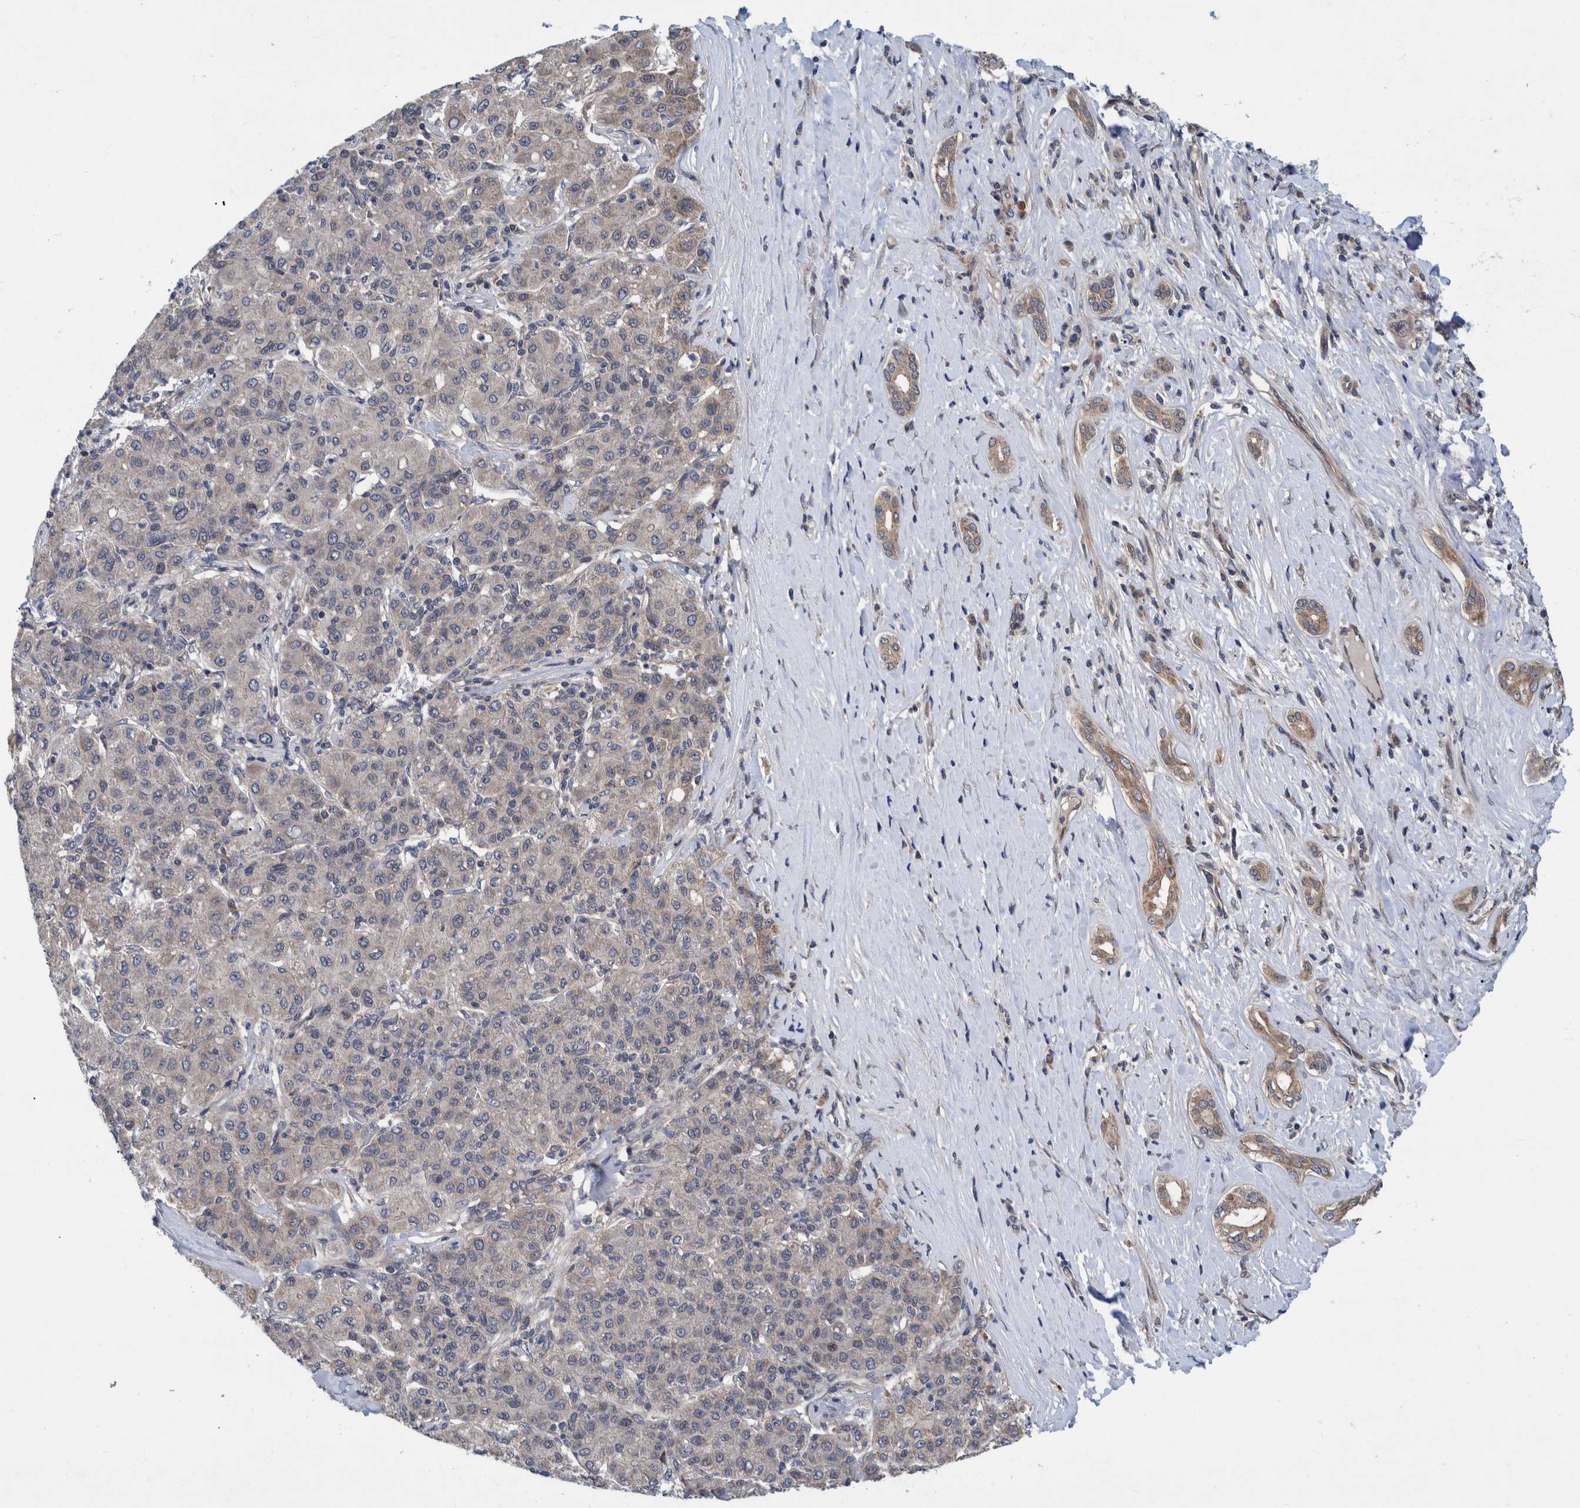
{"staining": {"intensity": "weak", "quantity": "25%-75%", "location": "cytoplasmic/membranous"}, "tissue": "liver cancer", "cell_type": "Tumor cells", "image_type": "cancer", "snomed": [{"axis": "morphology", "description": "Carcinoma, Hepatocellular, NOS"}, {"axis": "topography", "description": "Liver"}], "caption": "Tumor cells demonstrate weak cytoplasmic/membranous staining in about 25%-75% of cells in hepatocellular carcinoma (liver). (brown staining indicates protein expression, while blue staining denotes nuclei).", "gene": "MRPS7", "patient": {"sex": "male", "age": 65}}